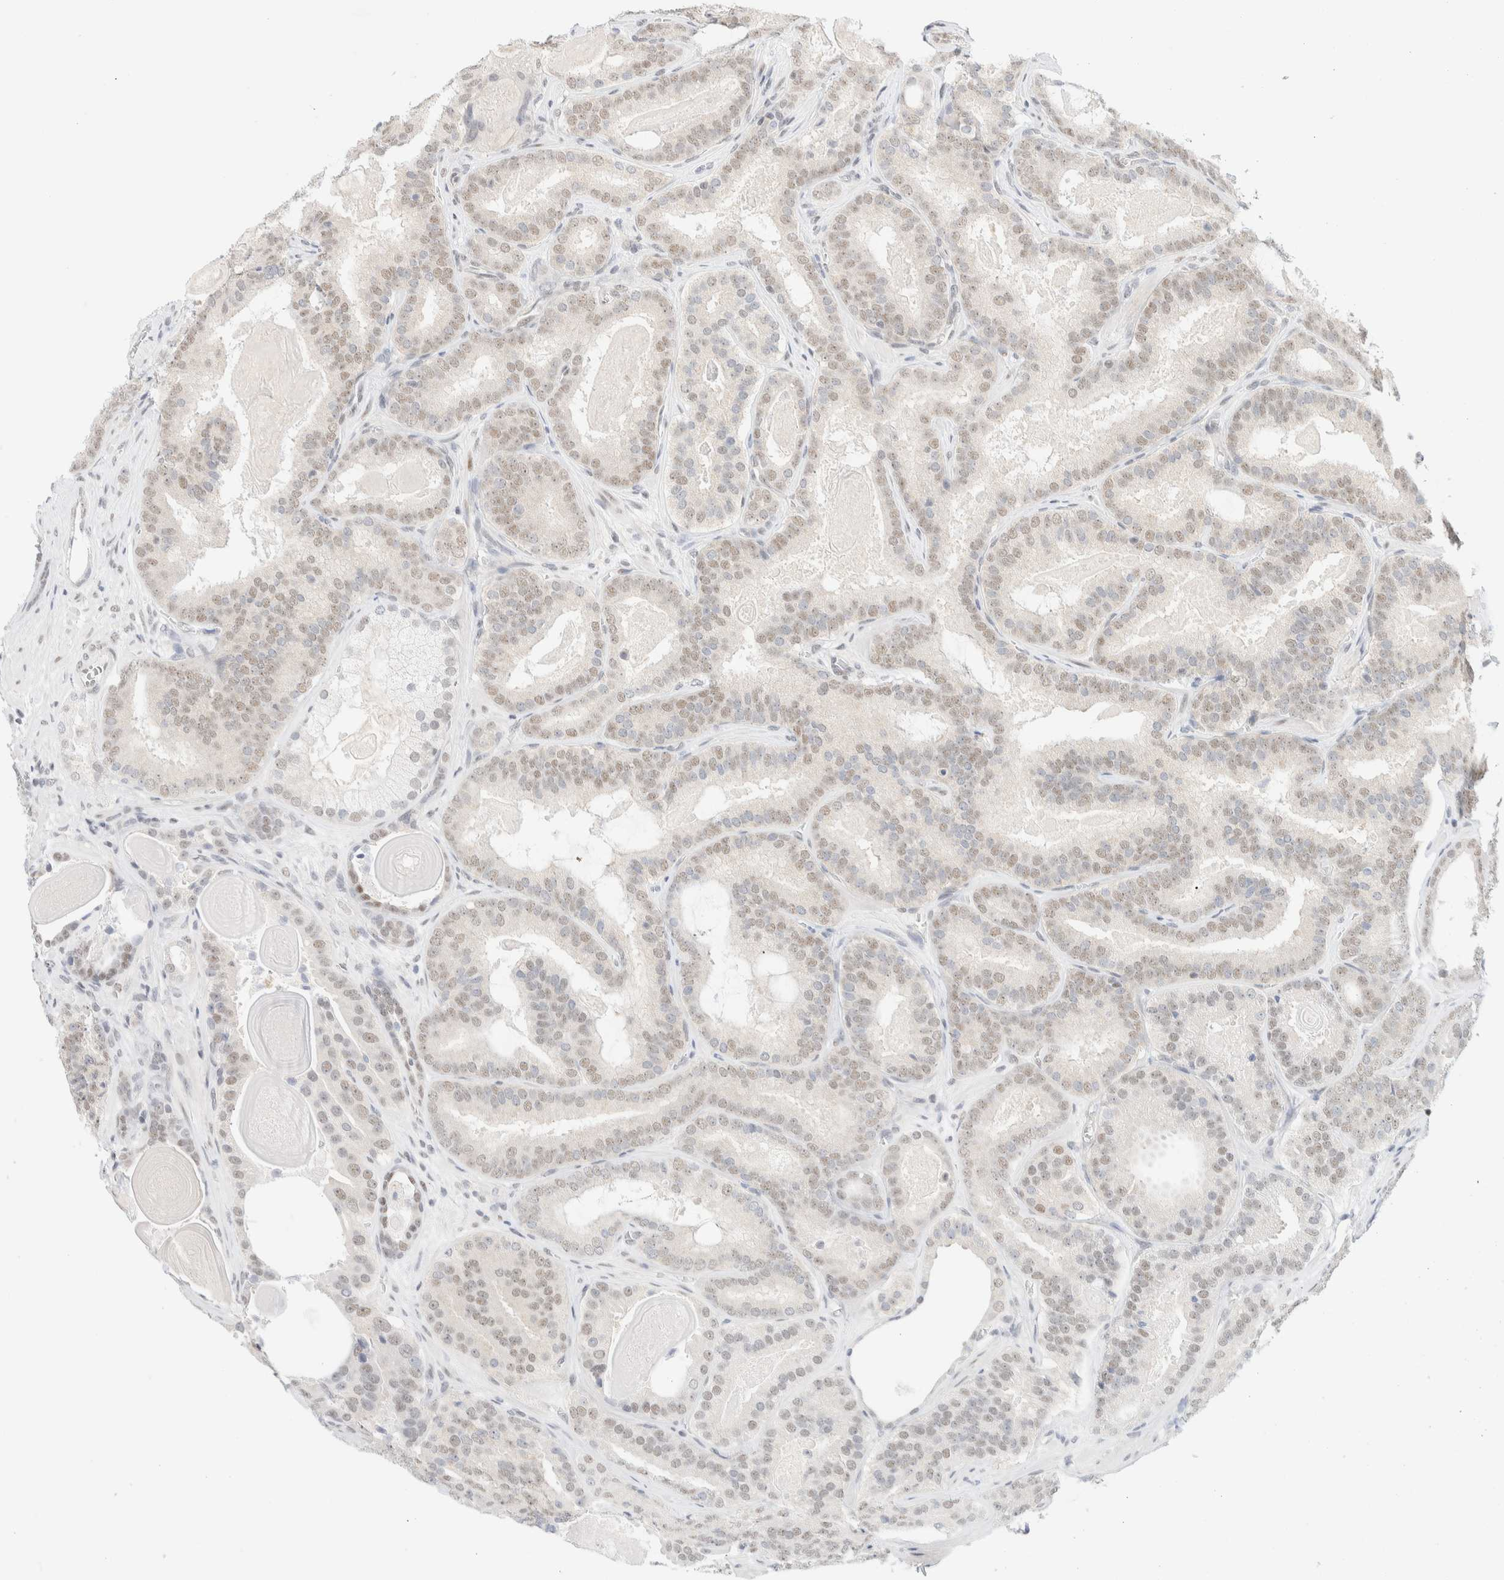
{"staining": {"intensity": "weak", "quantity": ">75%", "location": "nuclear"}, "tissue": "prostate cancer", "cell_type": "Tumor cells", "image_type": "cancer", "snomed": [{"axis": "morphology", "description": "Adenocarcinoma, High grade"}, {"axis": "topography", "description": "Prostate"}], "caption": "A low amount of weak nuclear expression is seen in about >75% of tumor cells in prostate cancer tissue.", "gene": "PYGO2", "patient": {"sex": "male", "age": 60}}